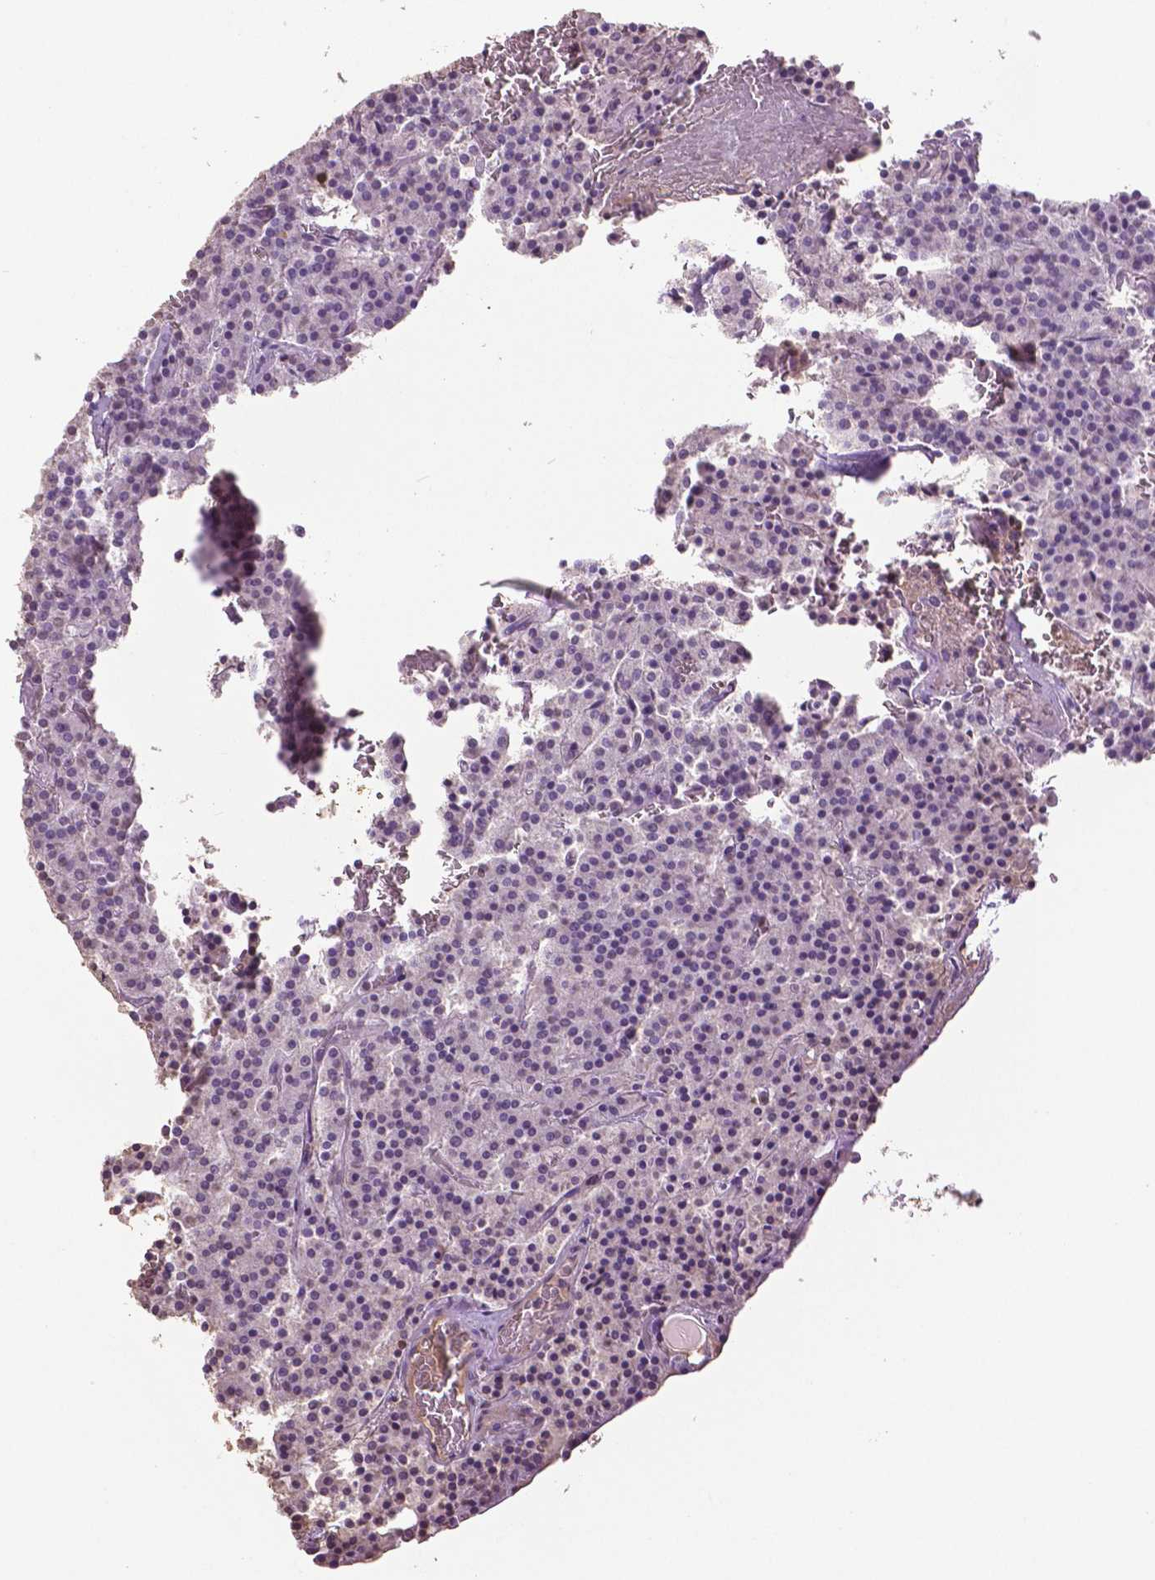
{"staining": {"intensity": "negative", "quantity": "none", "location": "none"}, "tissue": "carcinoid", "cell_type": "Tumor cells", "image_type": "cancer", "snomed": [{"axis": "morphology", "description": "Carcinoid, malignant, NOS"}, {"axis": "topography", "description": "Lung"}], "caption": "Immunohistochemistry (IHC) of human carcinoid demonstrates no staining in tumor cells. (Brightfield microscopy of DAB immunohistochemistry at high magnification).", "gene": "RUNX3", "patient": {"sex": "male", "age": 70}}